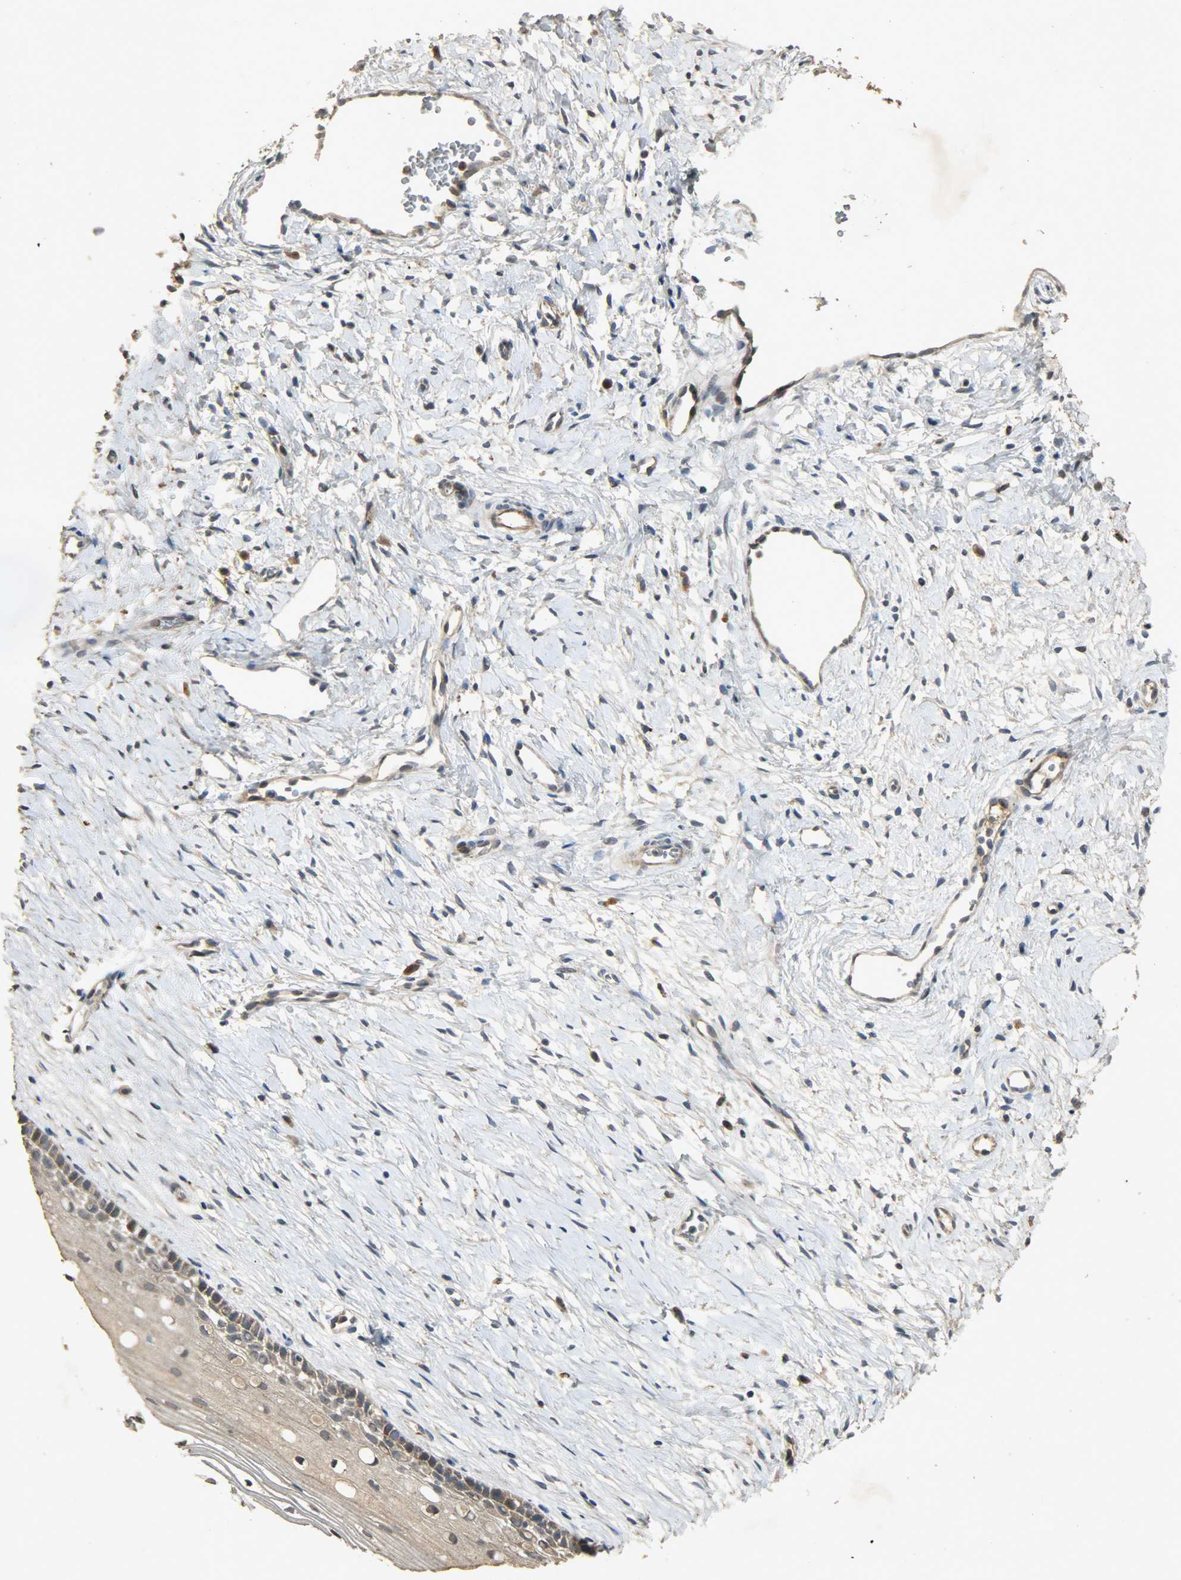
{"staining": {"intensity": "moderate", "quantity": ">75%", "location": "cytoplasmic/membranous"}, "tissue": "cervix", "cell_type": "Glandular cells", "image_type": "normal", "snomed": [{"axis": "morphology", "description": "Normal tissue, NOS"}, {"axis": "topography", "description": "Cervix"}], "caption": "A brown stain shows moderate cytoplasmic/membranous positivity of a protein in glandular cells of unremarkable cervix.", "gene": "ATP2B1", "patient": {"sex": "female", "age": 46}}